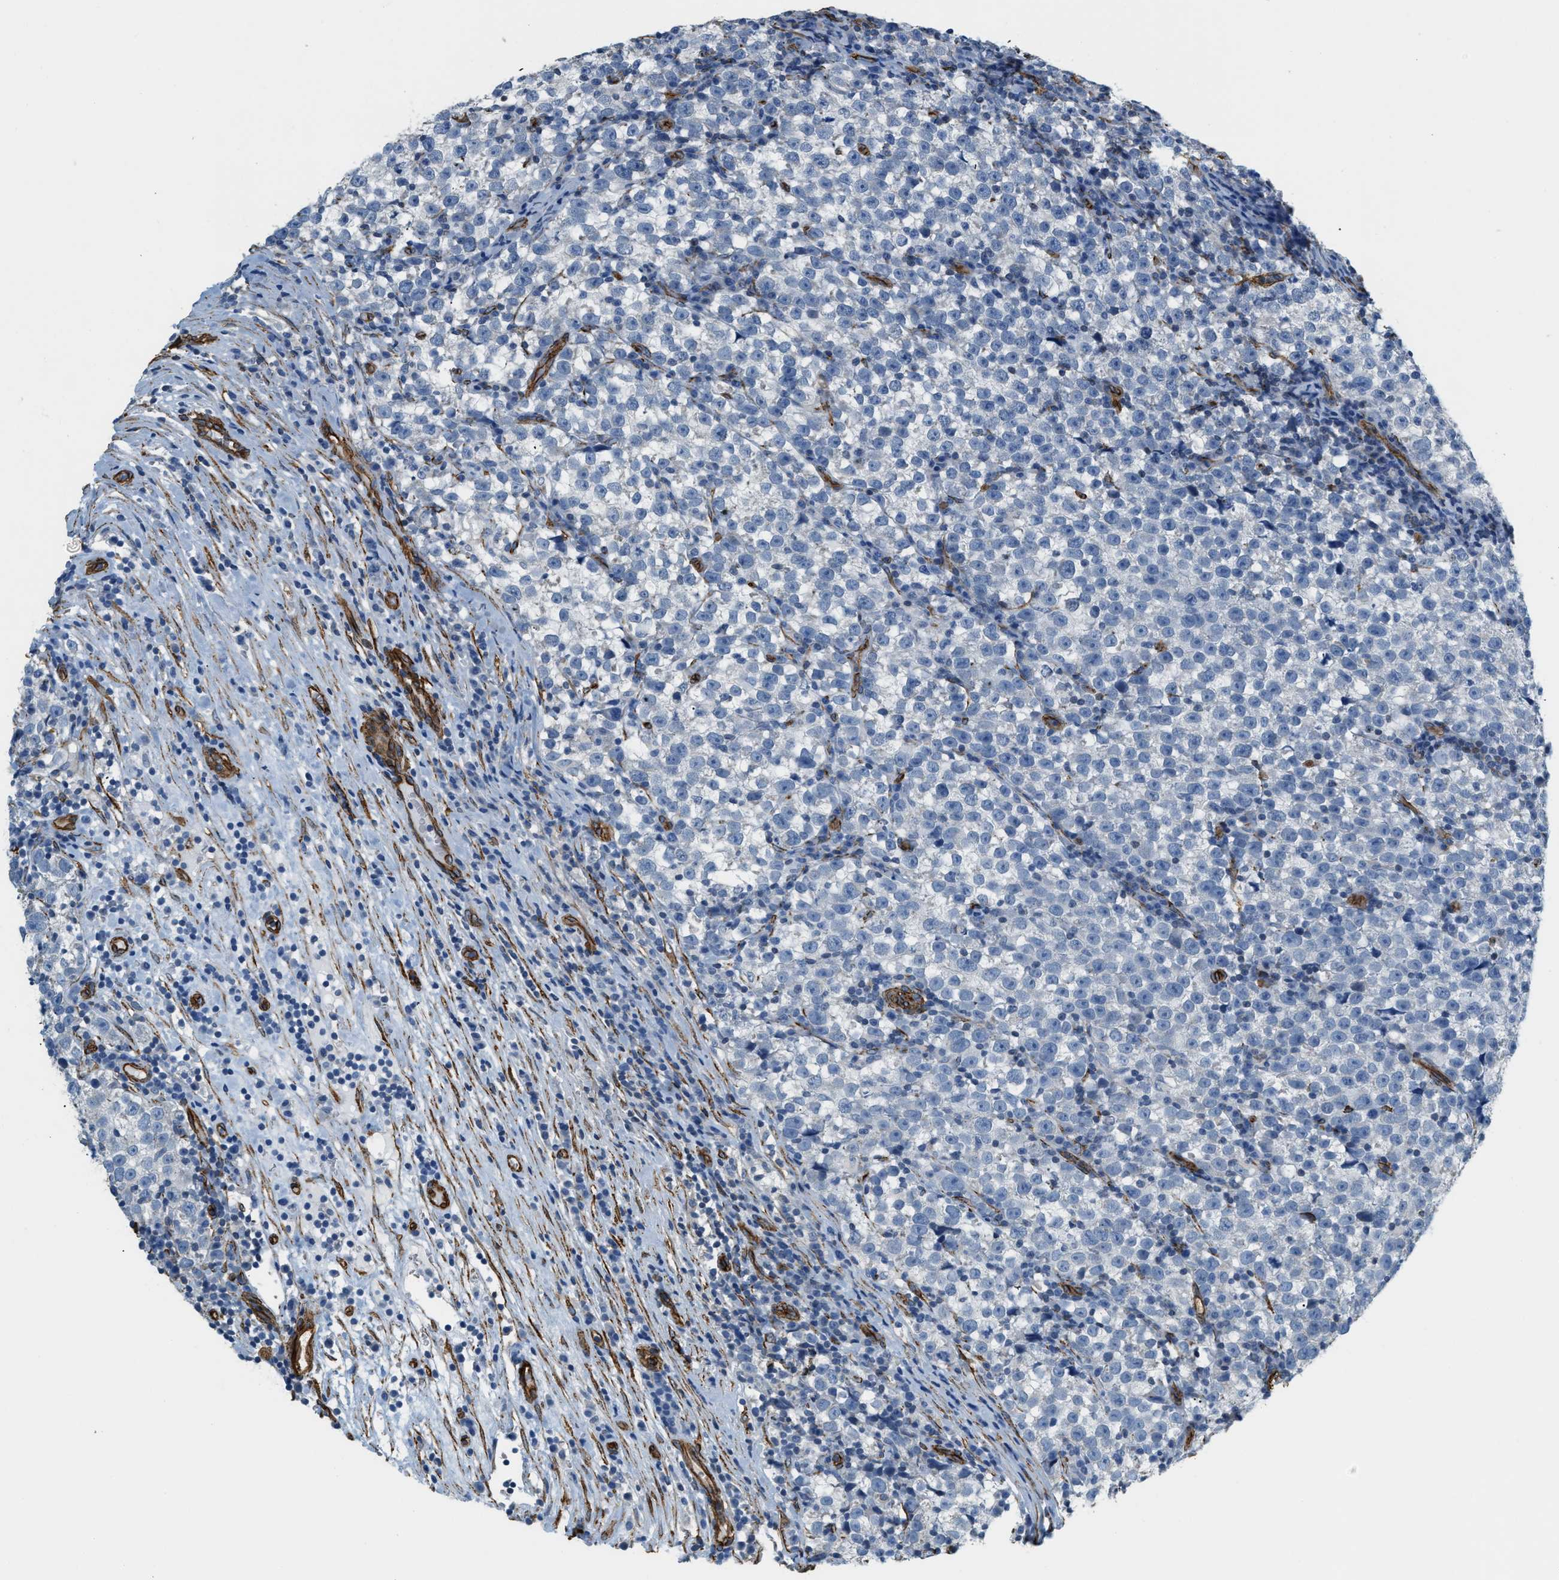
{"staining": {"intensity": "negative", "quantity": "none", "location": "none"}, "tissue": "testis cancer", "cell_type": "Tumor cells", "image_type": "cancer", "snomed": [{"axis": "morphology", "description": "Normal tissue, NOS"}, {"axis": "morphology", "description": "Seminoma, NOS"}, {"axis": "topography", "description": "Testis"}], "caption": "A histopathology image of testis seminoma stained for a protein exhibits no brown staining in tumor cells. (Brightfield microscopy of DAB (3,3'-diaminobenzidine) immunohistochemistry (IHC) at high magnification).", "gene": "TMEM43", "patient": {"sex": "male", "age": 43}}